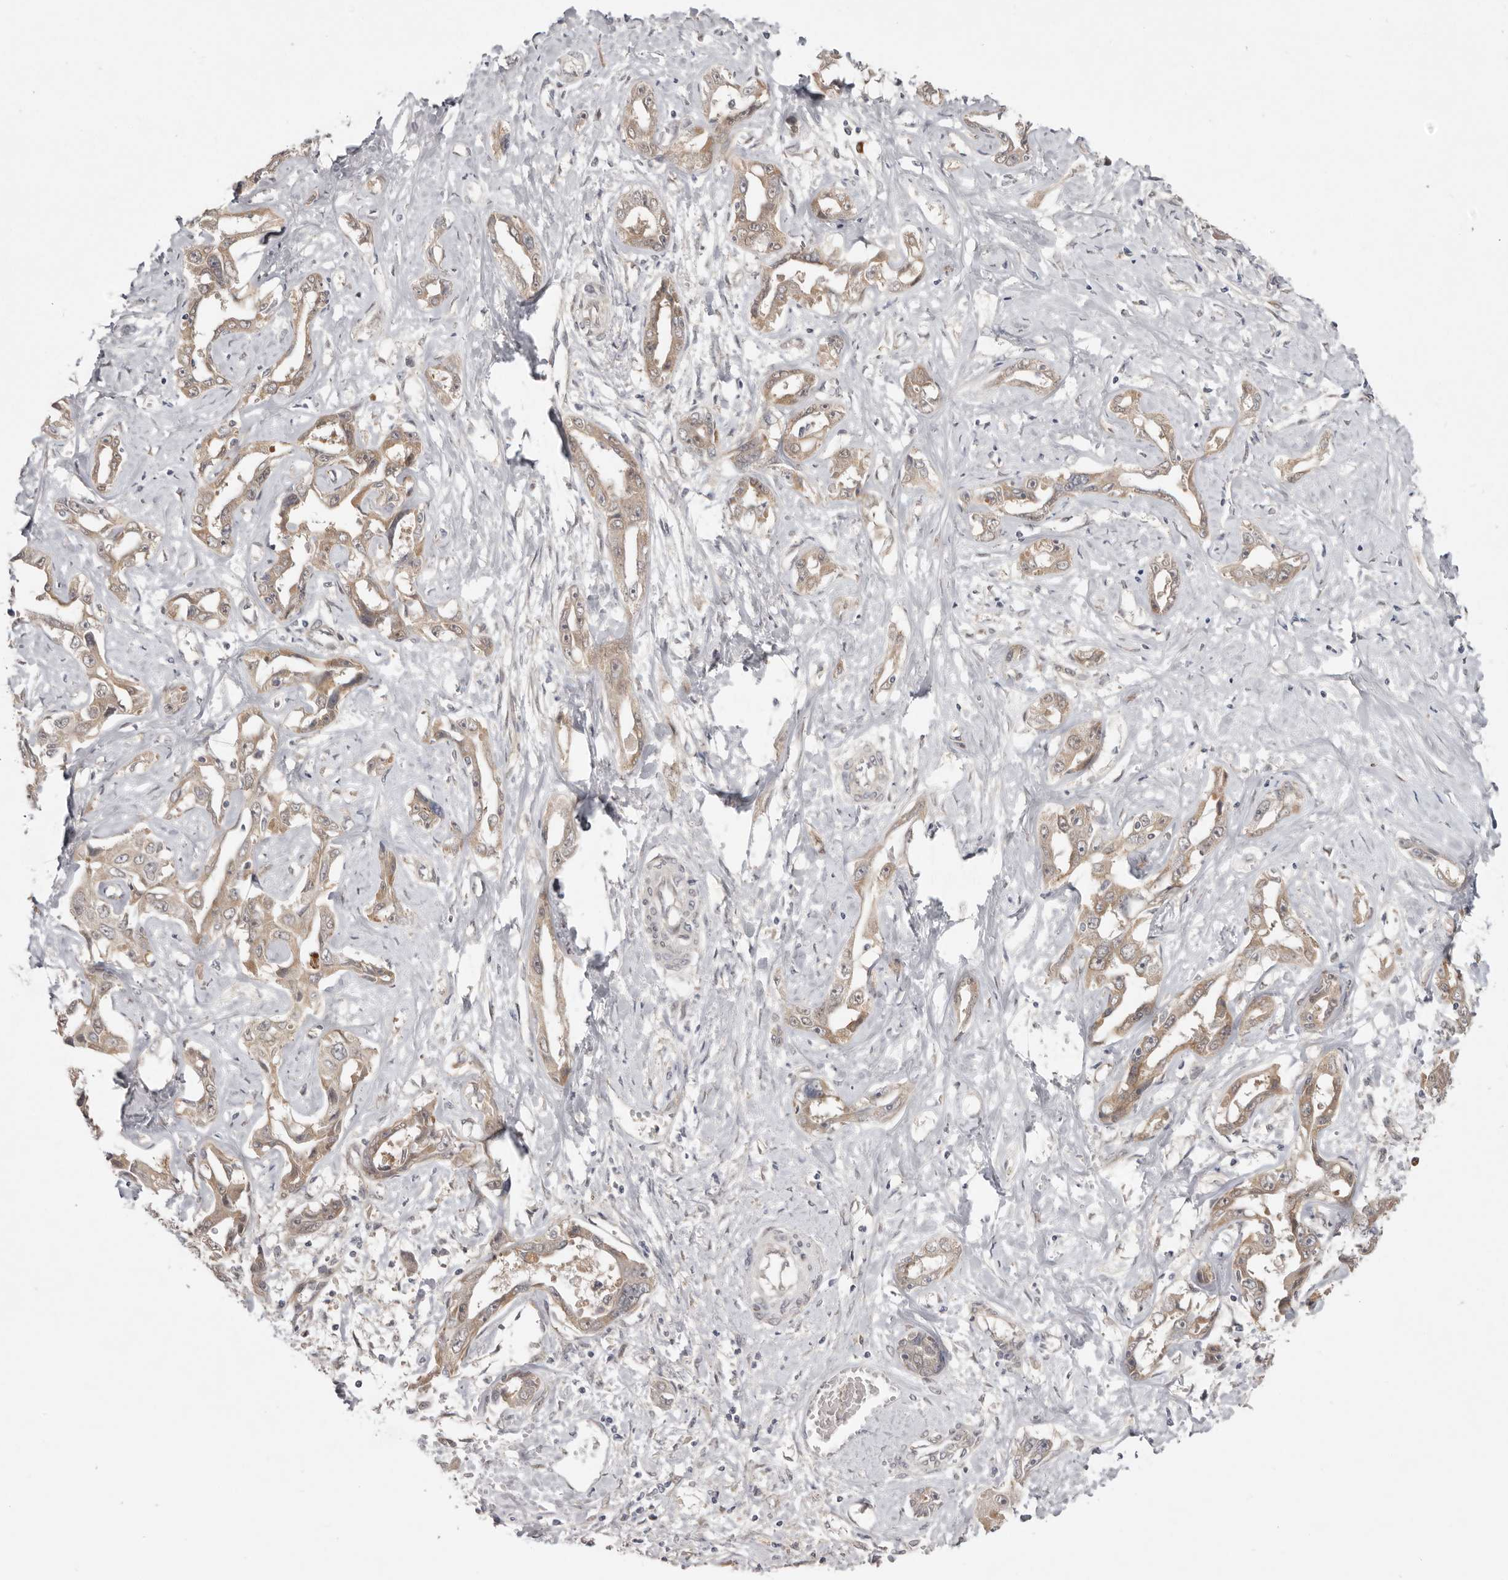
{"staining": {"intensity": "moderate", "quantity": ">75%", "location": "cytoplasmic/membranous"}, "tissue": "liver cancer", "cell_type": "Tumor cells", "image_type": "cancer", "snomed": [{"axis": "morphology", "description": "Cholangiocarcinoma"}, {"axis": "topography", "description": "Liver"}], "caption": "A brown stain labels moderate cytoplasmic/membranous staining of a protein in liver cancer (cholangiocarcinoma) tumor cells.", "gene": "NSUN4", "patient": {"sex": "male", "age": 59}}